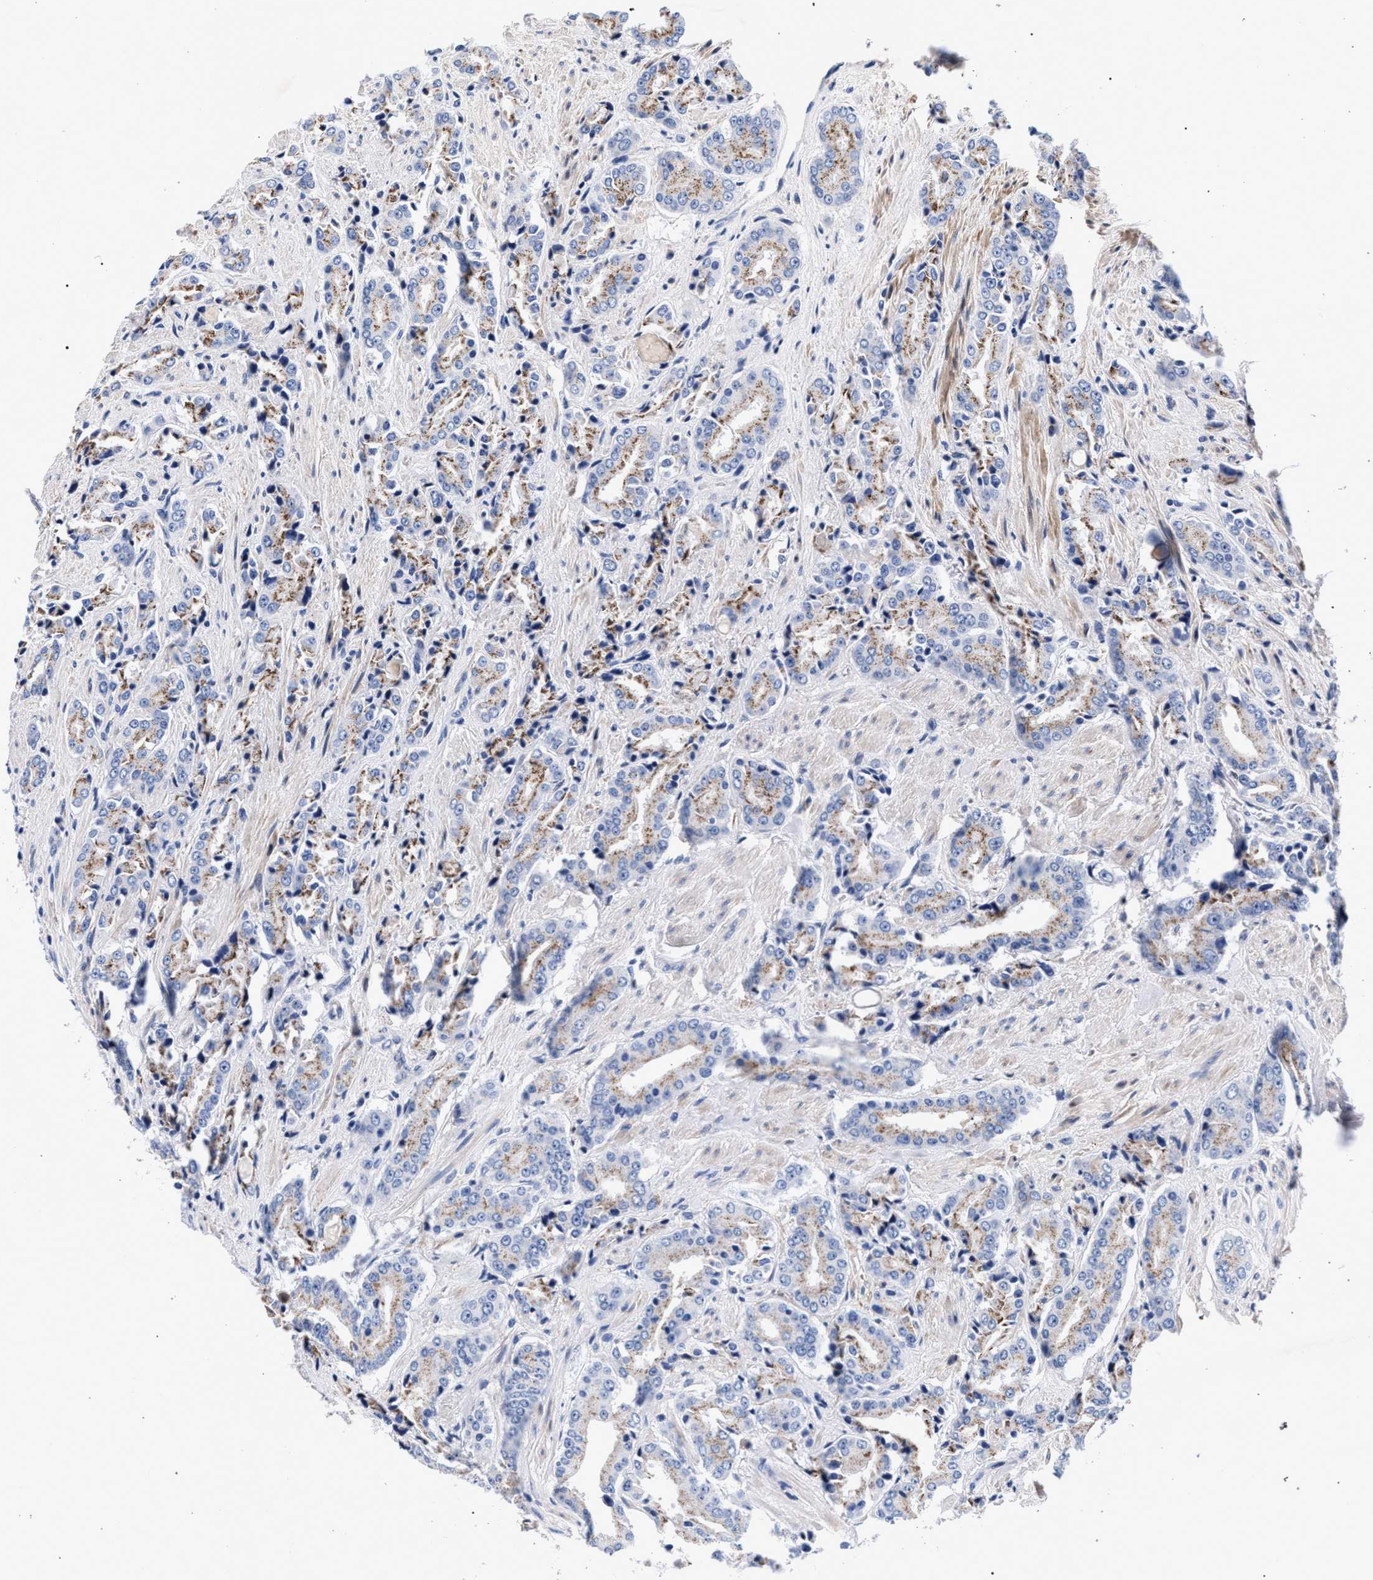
{"staining": {"intensity": "weak", "quantity": "25%-75%", "location": "cytoplasmic/membranous"}, "tissue": "prostate cancer", "cell_type": "Tumor cells", "image_type": "cancer", "snomed": [{"axis": "morphology", "description": "Adenocarcinoma, High grade"}, {"axis": "topography", "description": "Prostate"}], "caption": "IHC of prostate cancer (high-grade adenocarcinoma) shows low levels of weak cytoplasmic/membranous positivity in about 25%-75% of tumor cells.", "gene": "ACOX1", "patient": {"sex": "male", "age": 71}}